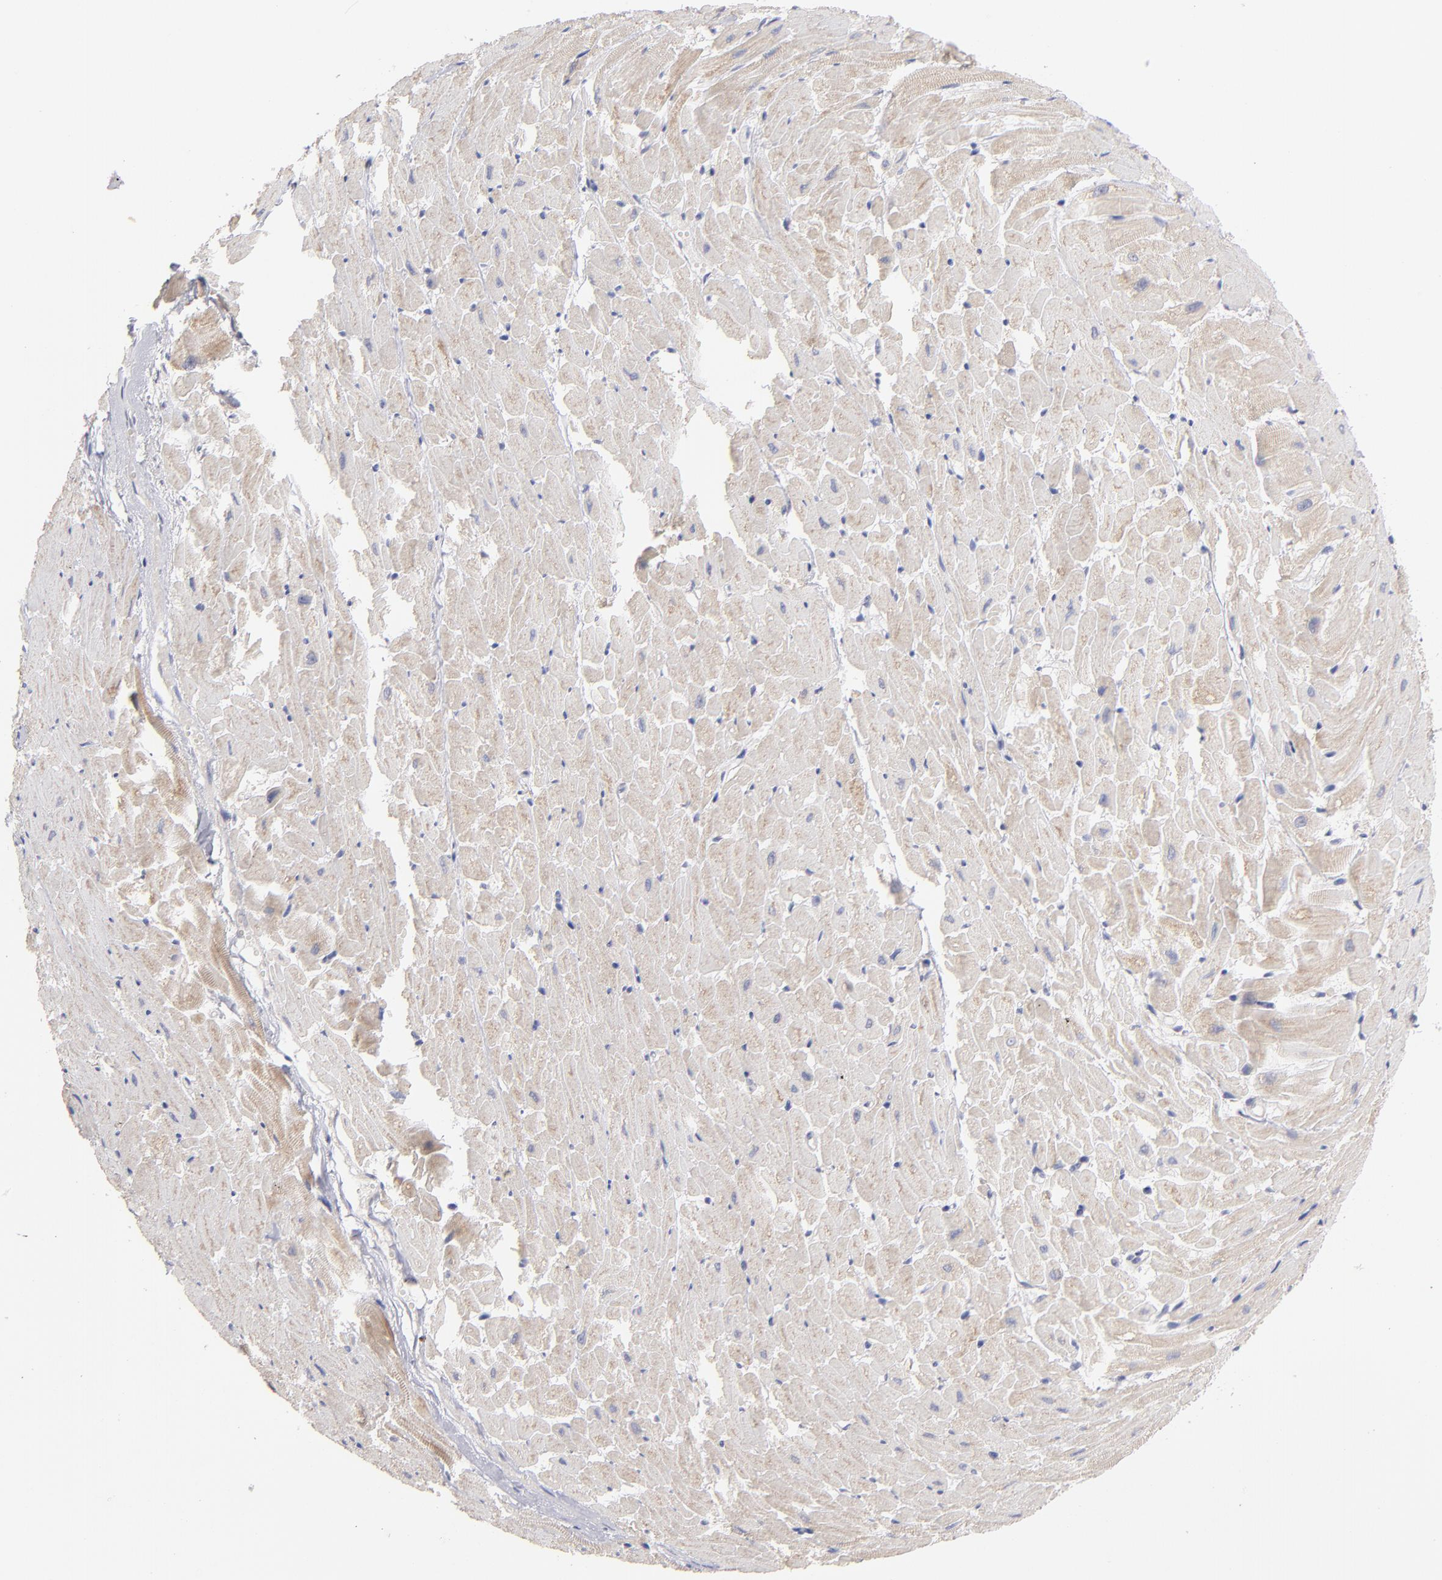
{"staining": {"intensity": "weak", "quantity": ">75%", "location": "cytoplasmic/membranous"}, "tissue": "heart muscle", "cell_type": "Cardiomyocytes", "image_type": "normal", "snomed": [{"axis": "morphology", "description": "Normal tissue, NOS"}, {"axis": "topography", "description": "Heart"}], "caption": "Approximately >75% of cardiomyocytes in normal heart muscle display weak cytoplasmic/membranous protein positivity as visualized by brown immunohistochemical staining.", "gene": "HCCS", "patient": {"sex": "female", "age": 19}}